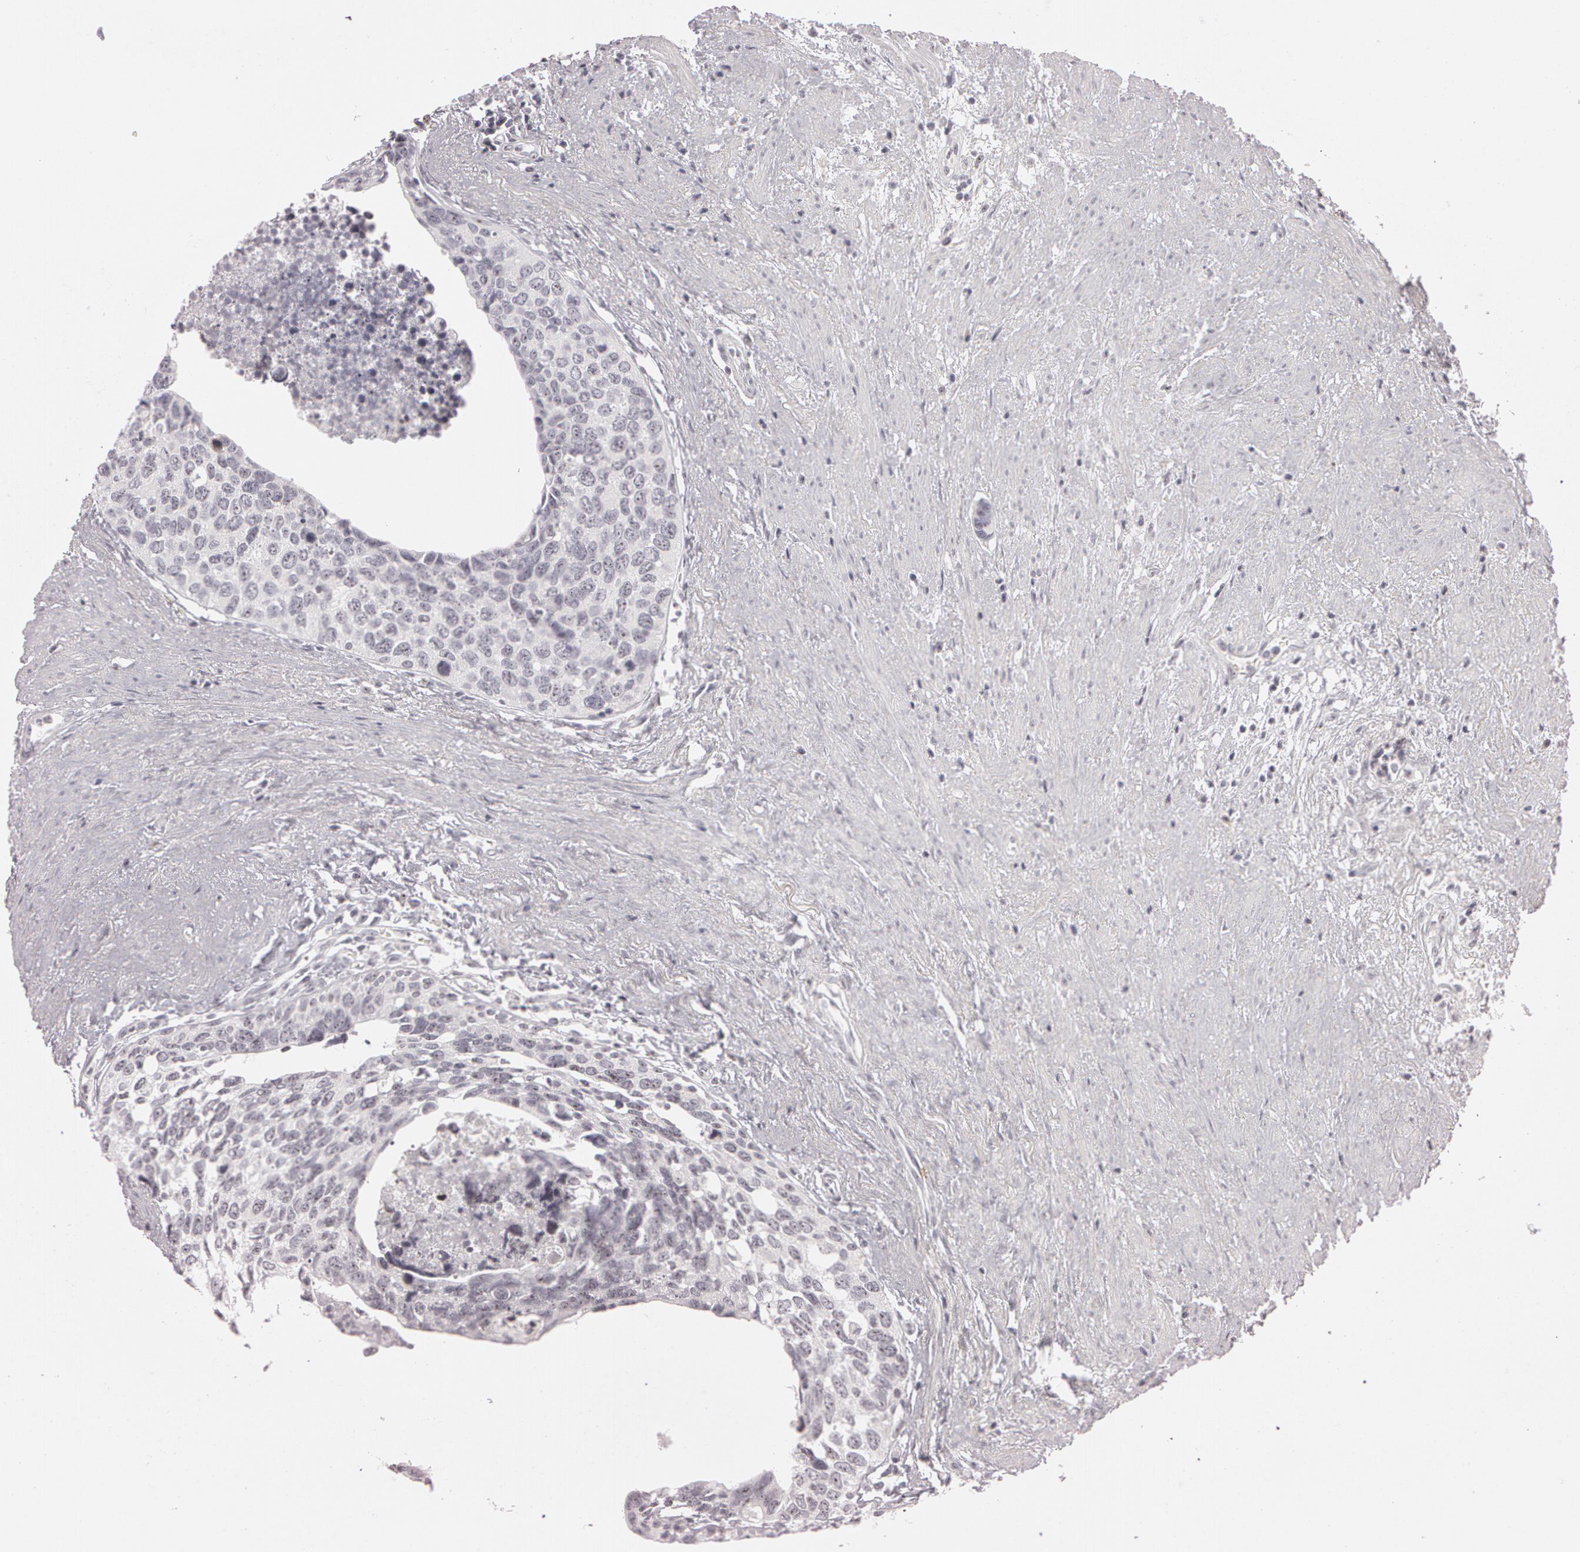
{"staining": {"intensity": "negative", "quantity": "none", "location": "none"}, "tissue": "urothelial cancer", "cell_type": "Tumor cells", "image_type": "cancer", "snomed": [{"axis": "morphology", "description": "Urothelial carcinoma, High grade"}, {"axis": "topography", "description": "Urinary bladder"}], "caption": "Immunohistochemistry of urothelial carcinoma (high-grade) demonstrates no expression in tumor cells.", "gene": "FBL", "patient": {"sex": "male", "age": 81}}